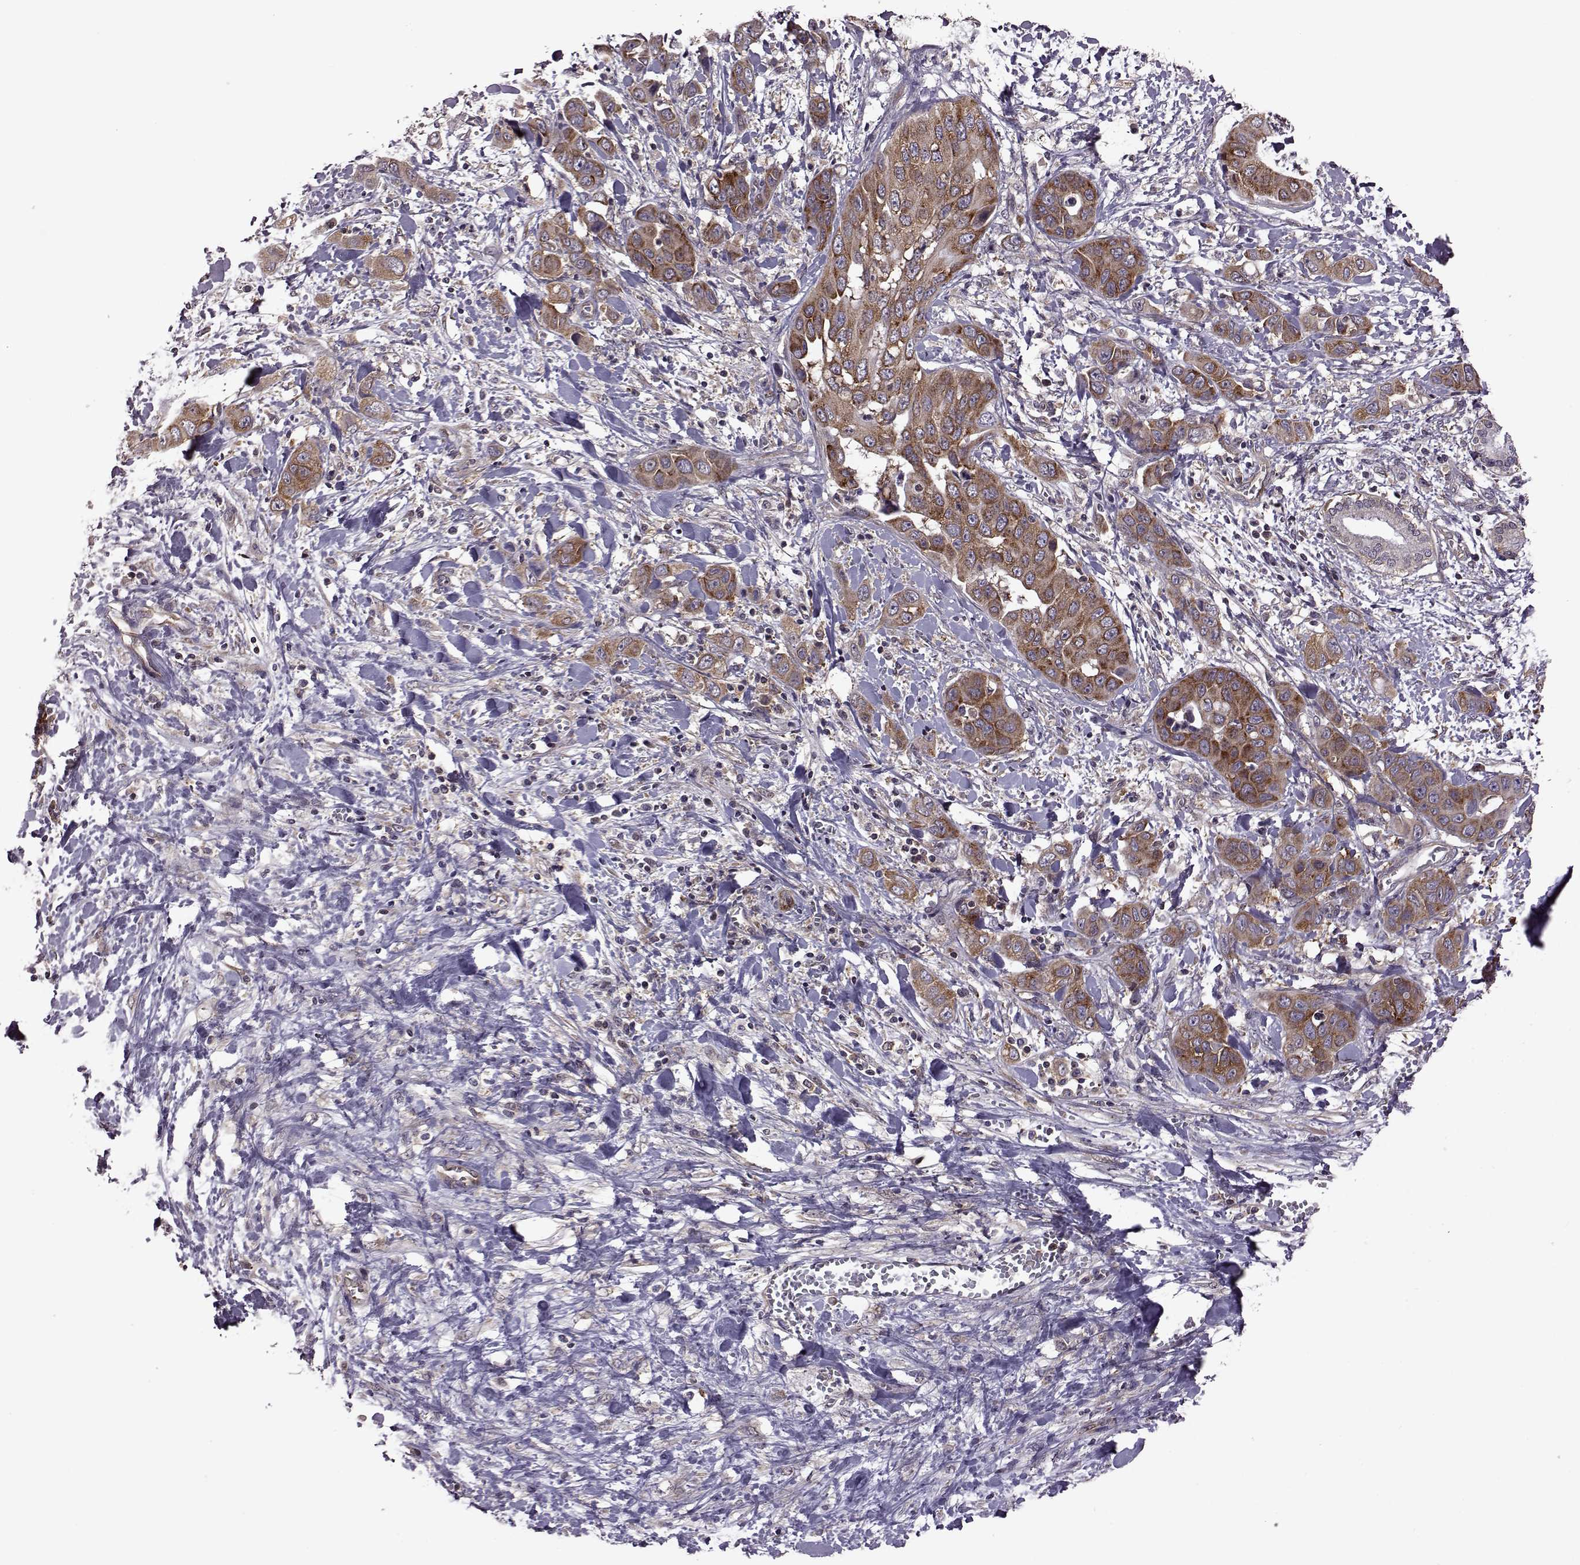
{"staining": {"intensity": "strong", "quantity": ">75%", "location": "cytoplasmic/membranous"}, "tissue": "liver cancer", "cell_type": "Tumor cells", "image_type": "cancer", "snomed": [{"axis": "morphology", "description": "Cholangiocarcinoma"}, {"axis": "topography", "description": "Liver"}], "caption": "The histopathology image demonstrates staining of liver cancer, revealing strong cytoplasmic/membranous protein positivity (brown color) within tumor cells. The staining was performed using DAB (3,3'-diaminobenzidine), with brown indicating positive protein expression. Nuclei are stained blue with hematoxylin.", "gene": "URI1", "patient": {"sex": "female", "age": 52}}